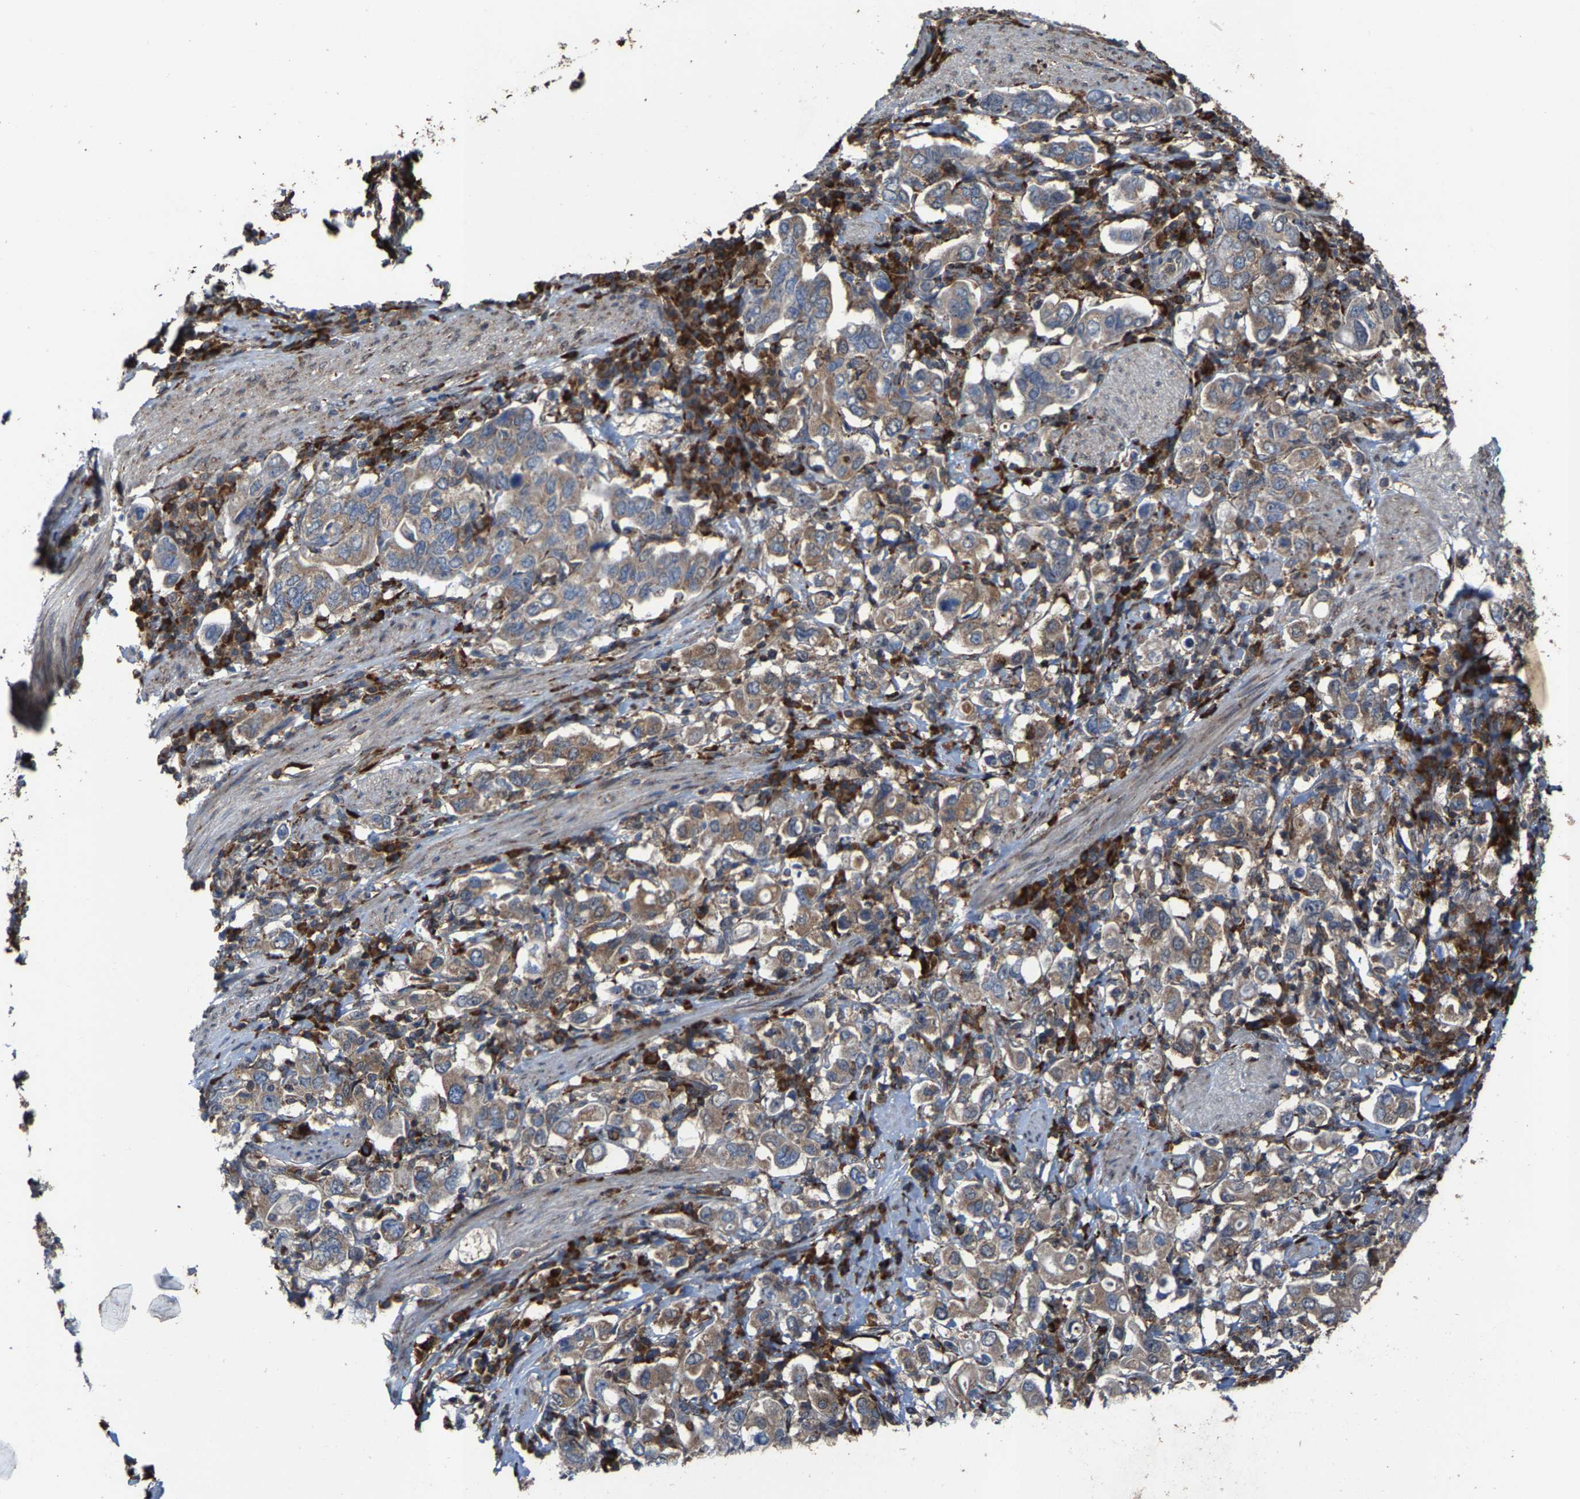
{"staining": {"intensity": "weak", "quantity": ">75%", "location": "cytoplasmic/membranous"}, "tissue": "stomach cancer", "cell_type": "Tumor cells", "image_type": "cancer", "snomed": [{"axis": "morphology", "description": "Adenocarcinoma, NOS"}, {"axis": "topography", "description": "Stomach, upper"}], "caption": "Human stomach adenocarcinoma stained for a protein (brown) demonstrates weak cytoplasmic/membranous positive expression in about >75% of tumor cells.", "gene": "FGD3", "patient": {"sex": "male", "age": 62}}